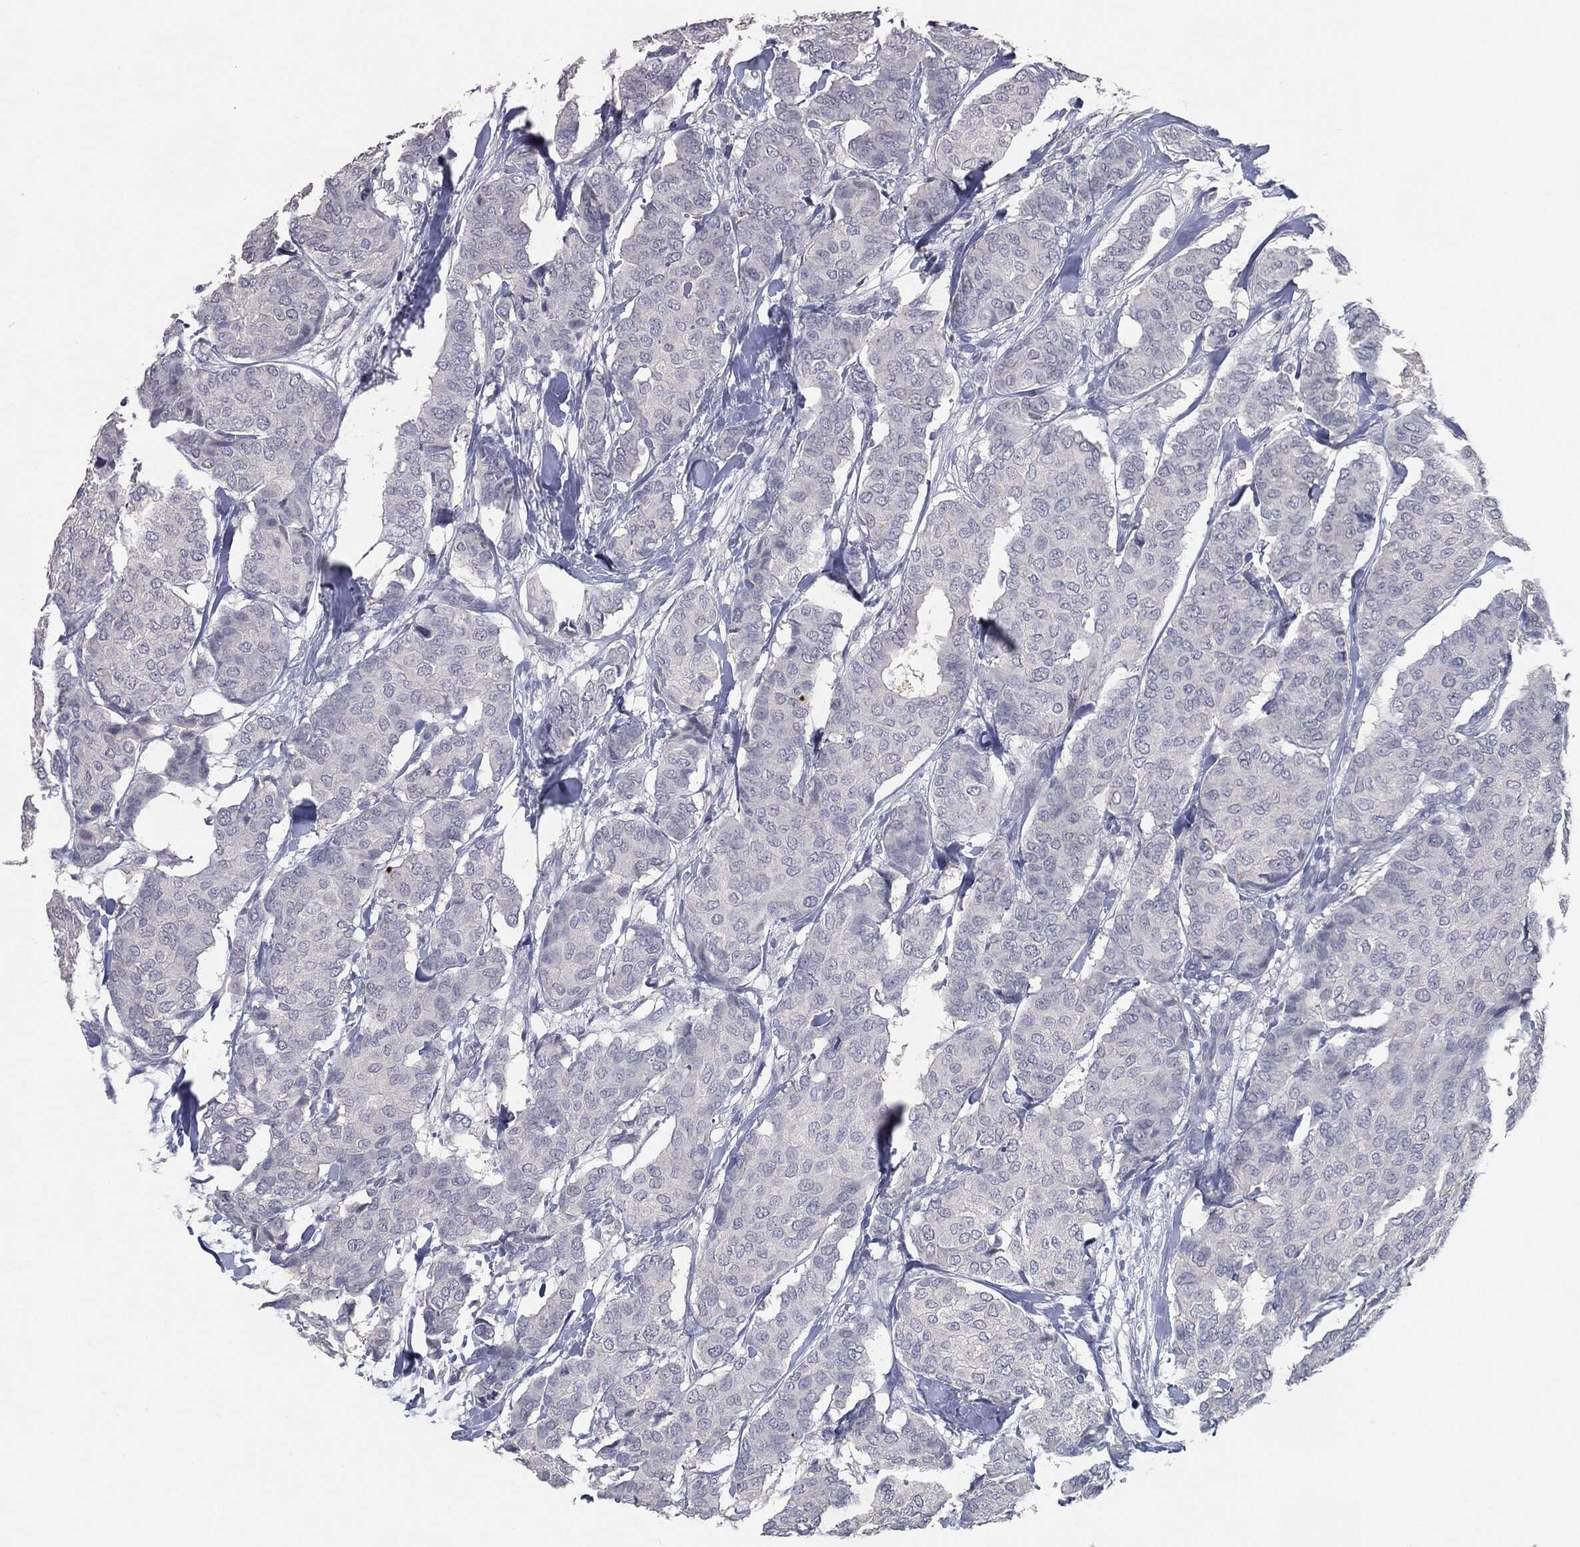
{"staining": {"intensity": "negative", "quantity": "none", "location": "none"}, "tissue": "breast cancer", "cell_type": "Tumor cells", "image_type": "cancer", "snomed": [{"axis": "morphology", "description": "Duct carcinoma"}, {"axis": "topography", "description": "Breast"}], "caption": "Immunohistochemistry (IHC) image of neoplastic tissue: breast infiltrating ductal carcinoma stained with DAB shows no significant protein expression in tumor cells.", "gene": "SLC2A2", "patient": {"sex": "female", "age": 75}}